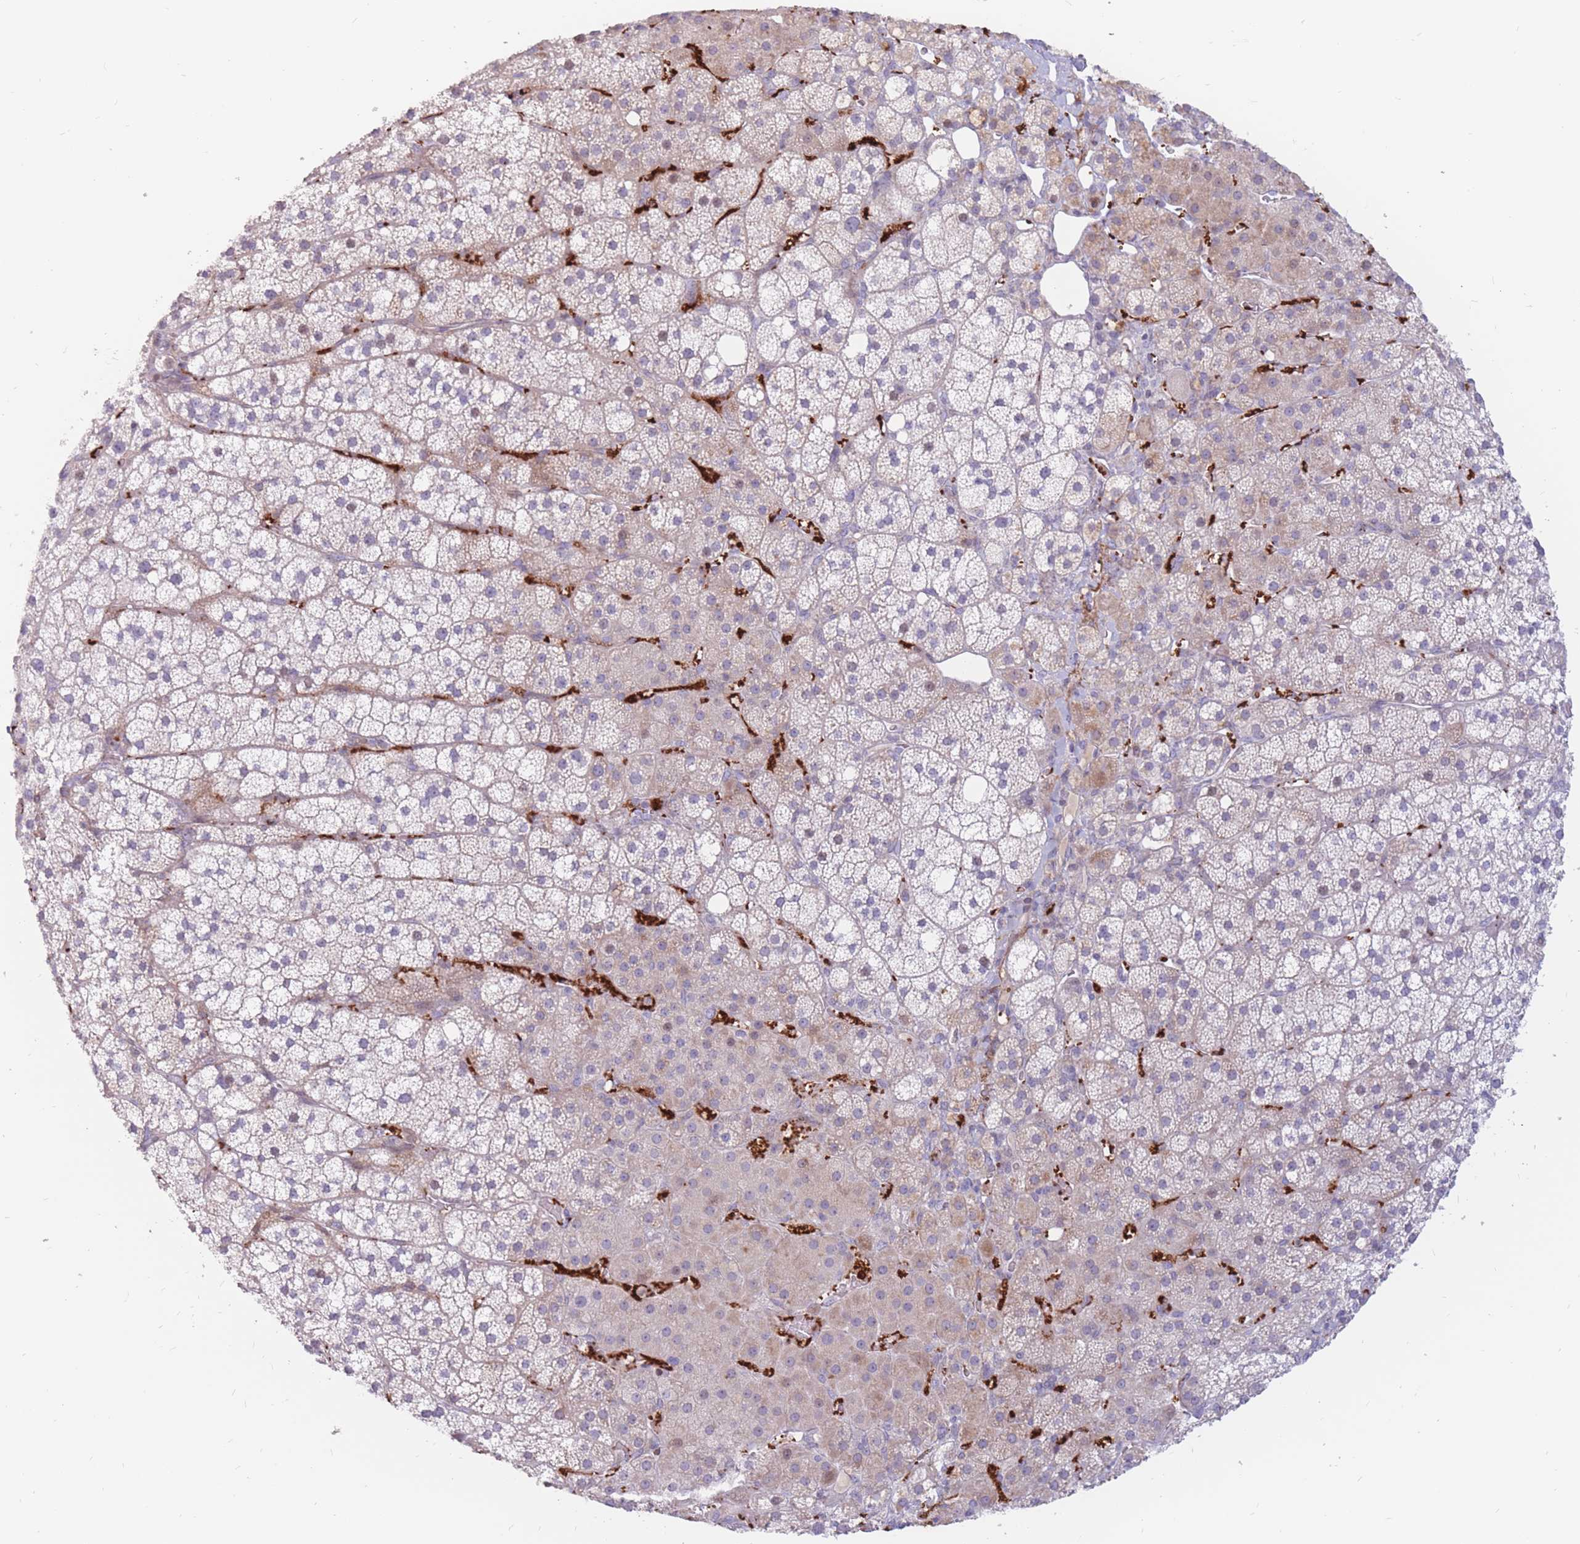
{"staining": {"intensity": "weak", "quantity": "<25%", "location": "cytoplasmic/membranous"}, "tissue": "adrenal gland", "cell_type": "Glandular cells", "image_type": "normal", "snomed": [{"axis": "morphology", "description": "Normal tissue, NOS"}, {"axis": "topography", "description": "Adrenal gland"}], "caption": "This photomicrograph is of unremarkable adrenal gland stained with immunohistochemistry (IHC) to label a protein in brown with the nuclei are counter-stained blue. There is no positivity in glandular cells.", "gene": "PTGDR", "patient": {"sex": "male", "age": 53}}